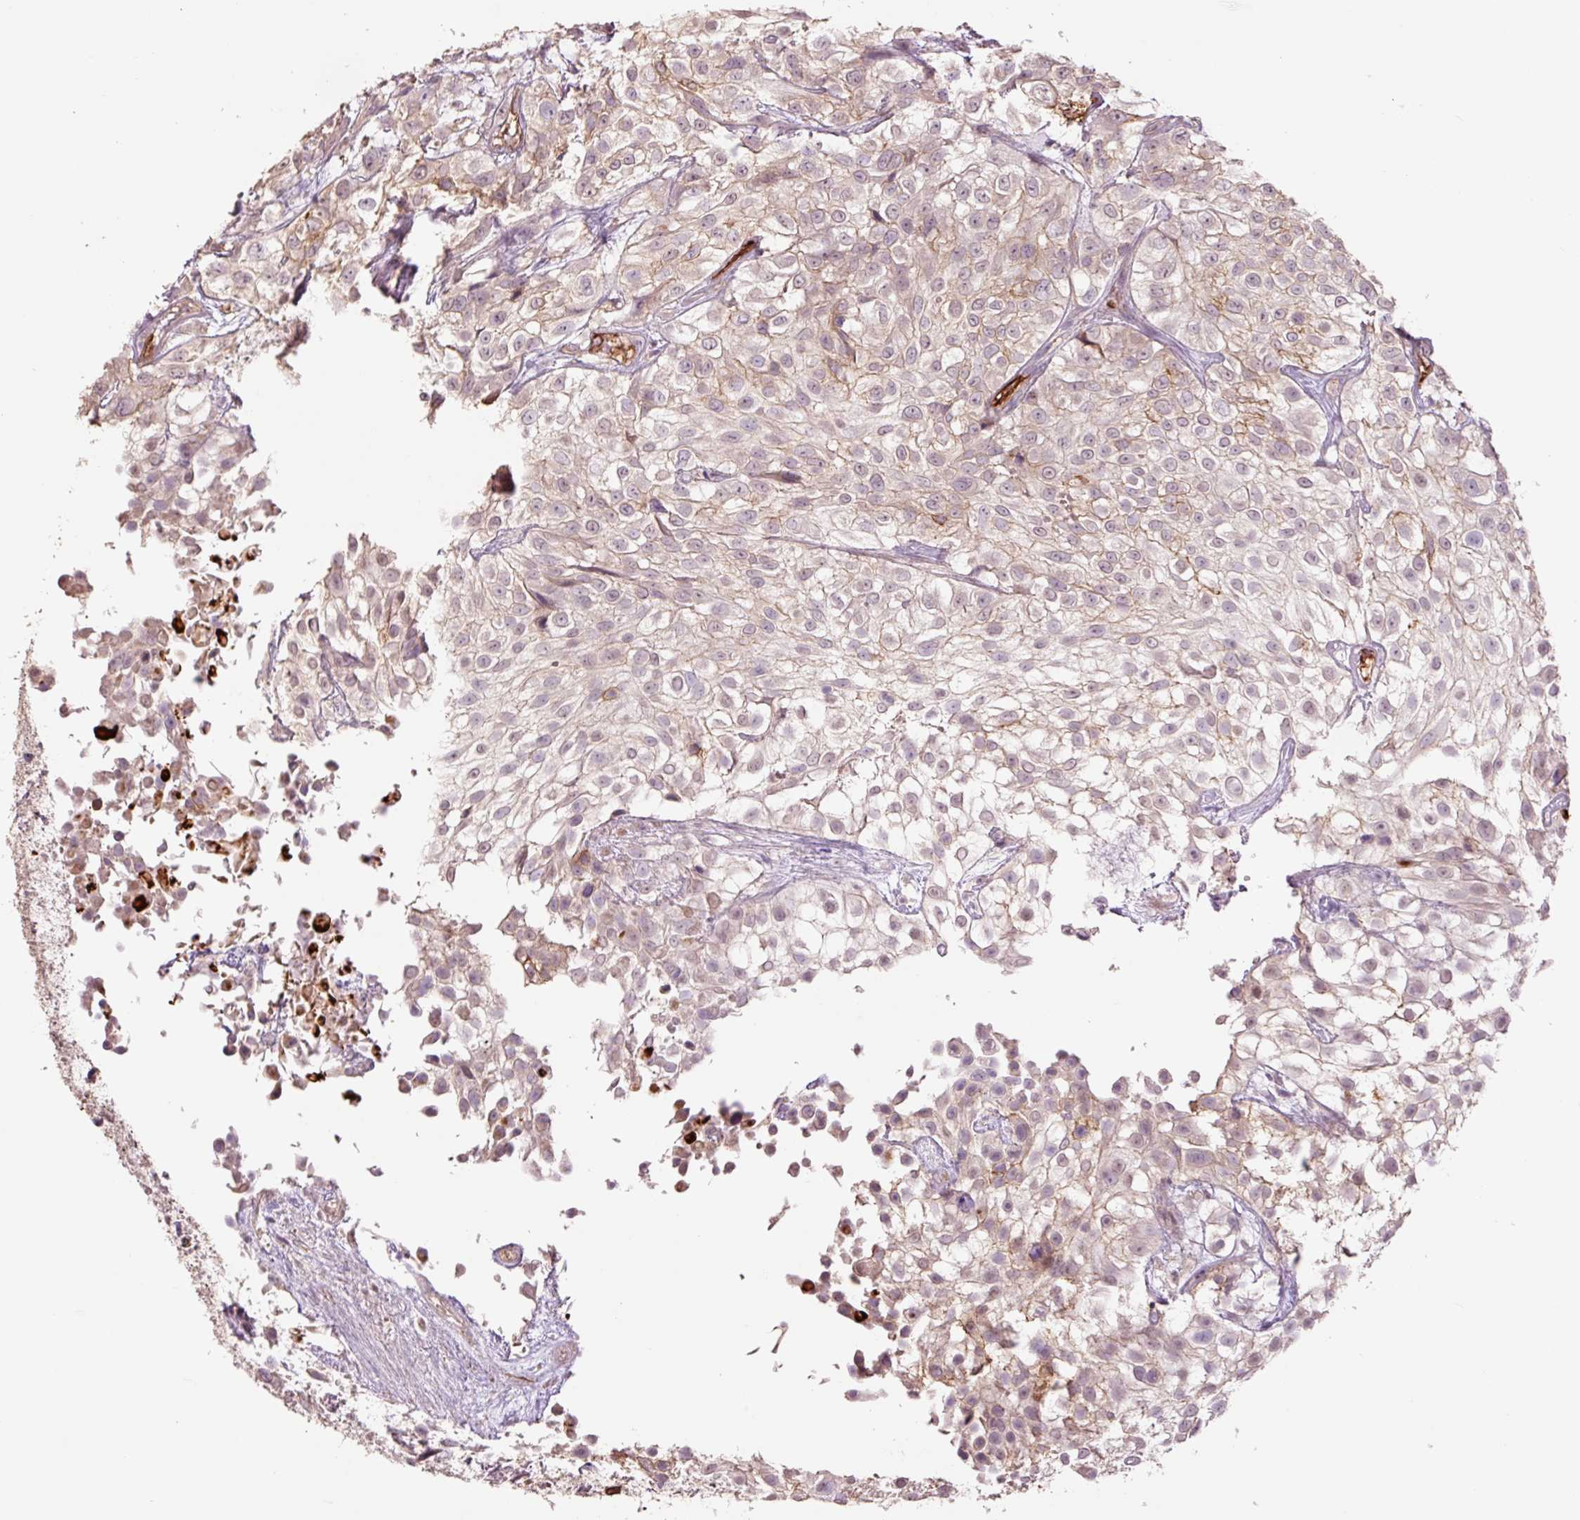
{"staining": {"intensity": "weak", "quantity": "25%-75%", "location": "cytoplasmic/membranous"}, "tissue": "urothelial cancer", "cell_type": "Tumor cells", "image_type": "cancer", "snomed": [{"axis": "morphology", "description": "Urothelial carcinoma, High grade"}, {"axis": "topography", "description": "Urinary bladder"}], "caption": "High-grade urothelial carcinoma stained for a protein displays weak cytoplasmic/membranous positivity in tumor cells.", "gene": "SLC1A4", "patient": {"sex": "male", "age": 56}}